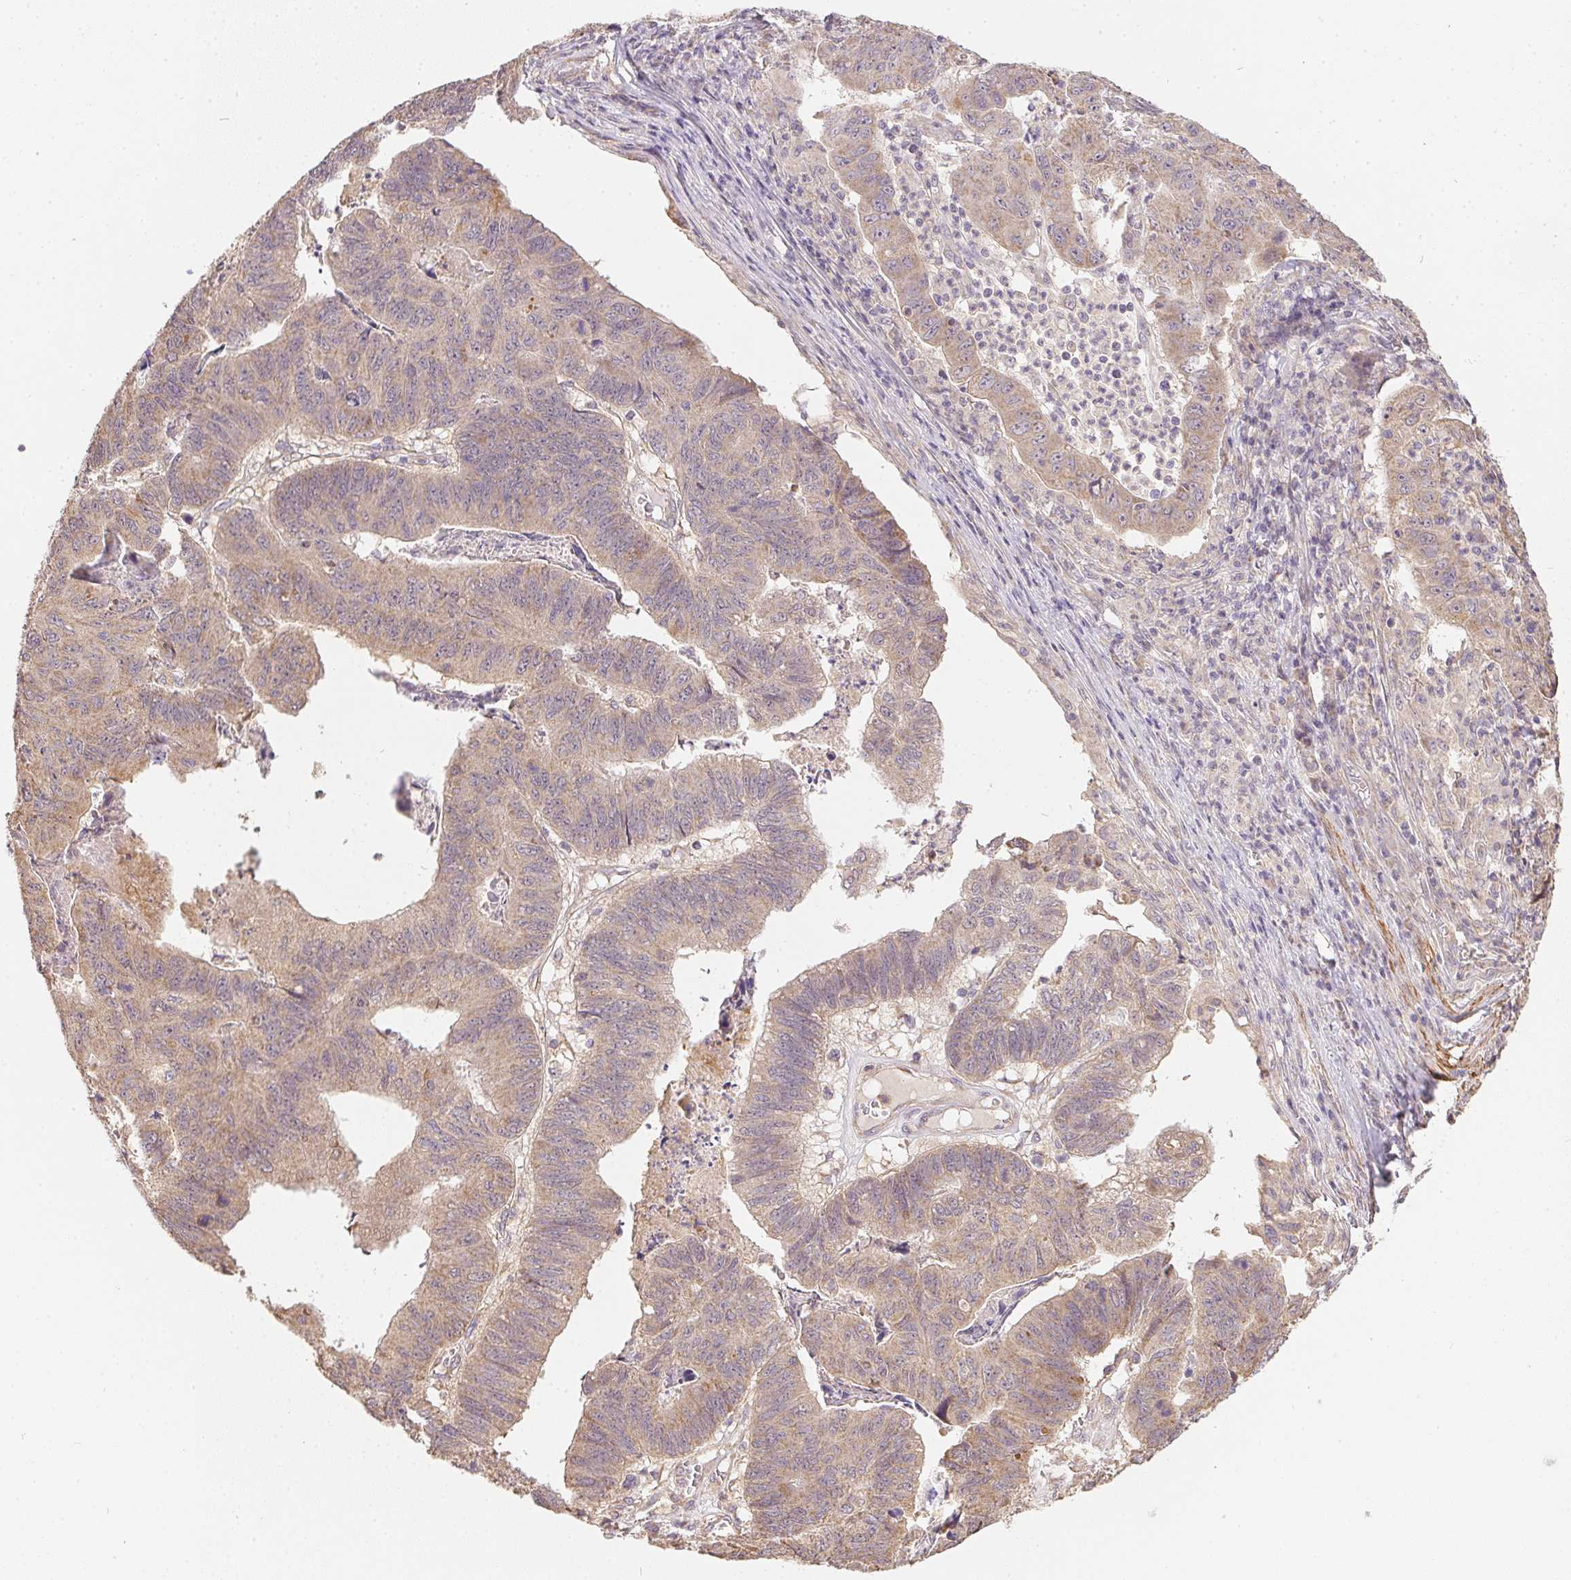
{"staining": {"intensity": "moderate", "quantity": ">75%", "location": "cytoplasmic/membranous"}, "tissue": "stomach cancer", "cell_type": "Tumor cells", "image_type": "cancer", "snomed": [{"axis": "morphology", "description": "Adenocarcinoma, NOS"}, {"axis": "topography", "description": "Stomach, lower"}], "caption": "A brown stain shows moderate cytoplasmic/membranous positivity of a protein in human stomach cancer (adenocarcinoma) tumor cells.", "gene": "REV3L", "patient": {"sex": "male", "age": 77}}